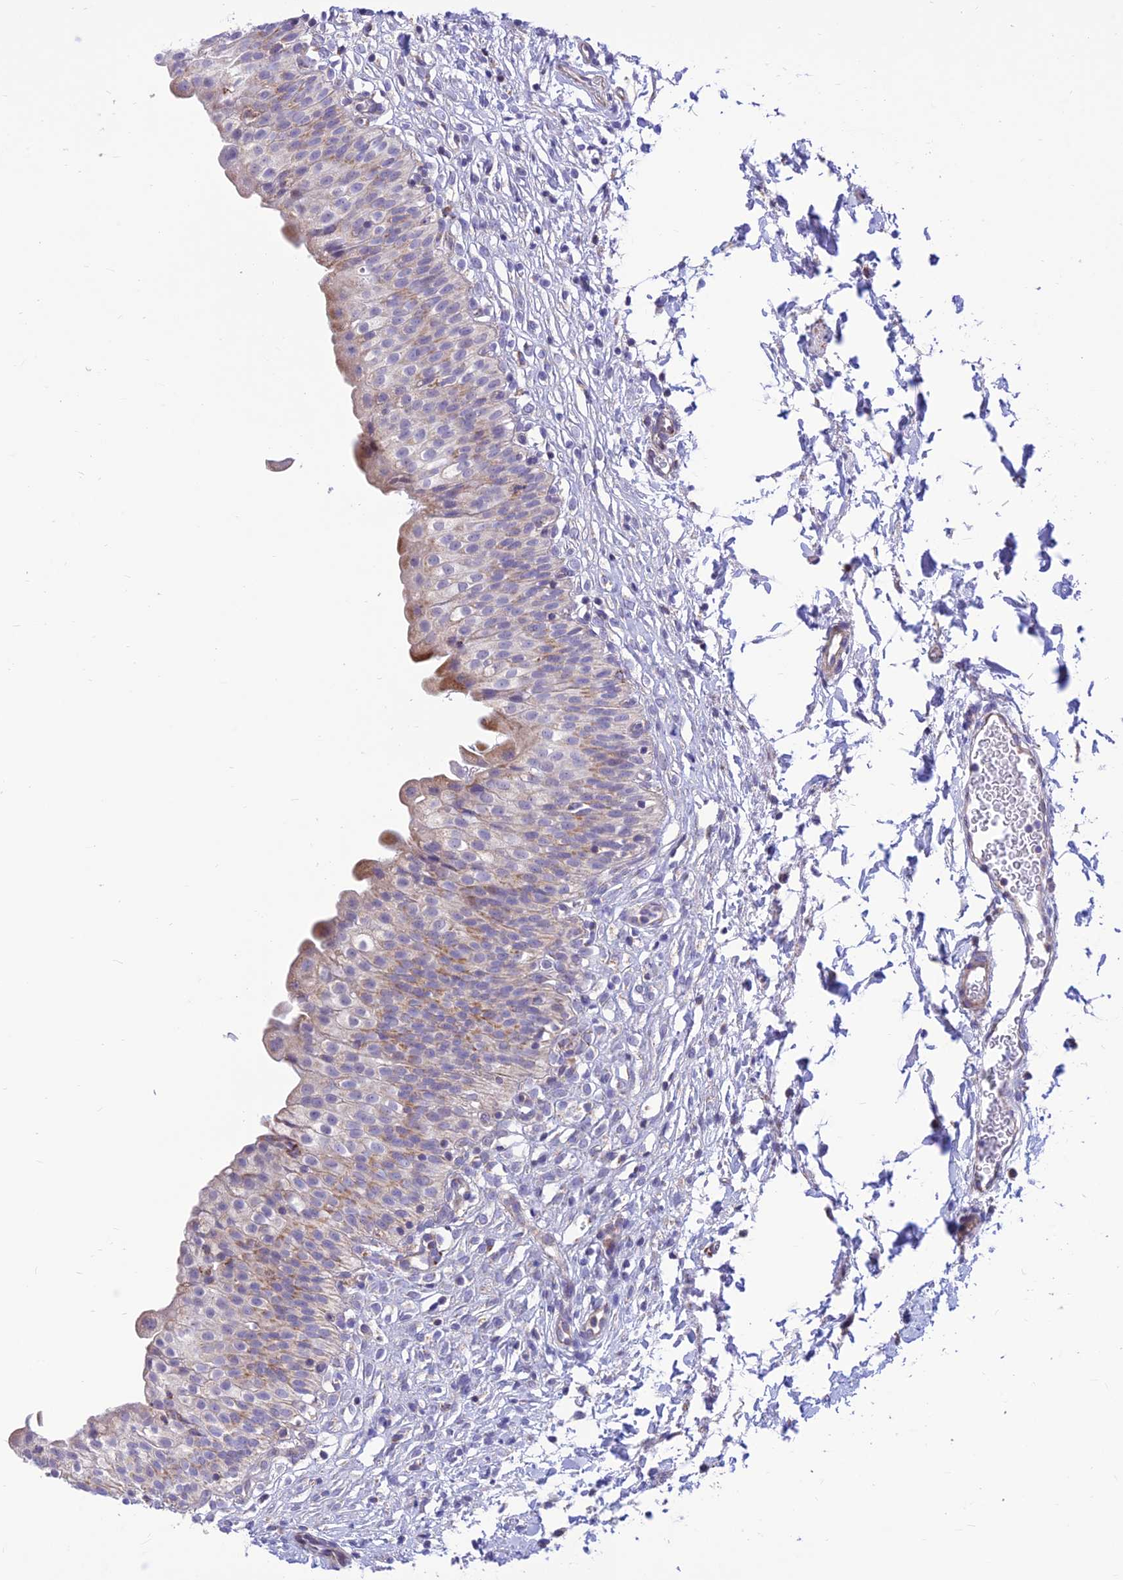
{"staining": {"intensity": "weak", "quantity": "<25%", "location": "cytoplasmic/membranous"}, "tissue": "urinary bladder", "cell_type": "Urothelial cells", "image_type": "normal", "snomed": [{"axis": "morphology", "description": "Normal tissue, NOS"}, {"axis": "topography", "description": "Urinary bladder"}], "caption": "The micrograph demonstrates no significant expression in urothelial cells of urinary bladder. Nuclei are stained in blue.", "gene": "FAM186B", "patient": {"sex": "male", "age": 55}}